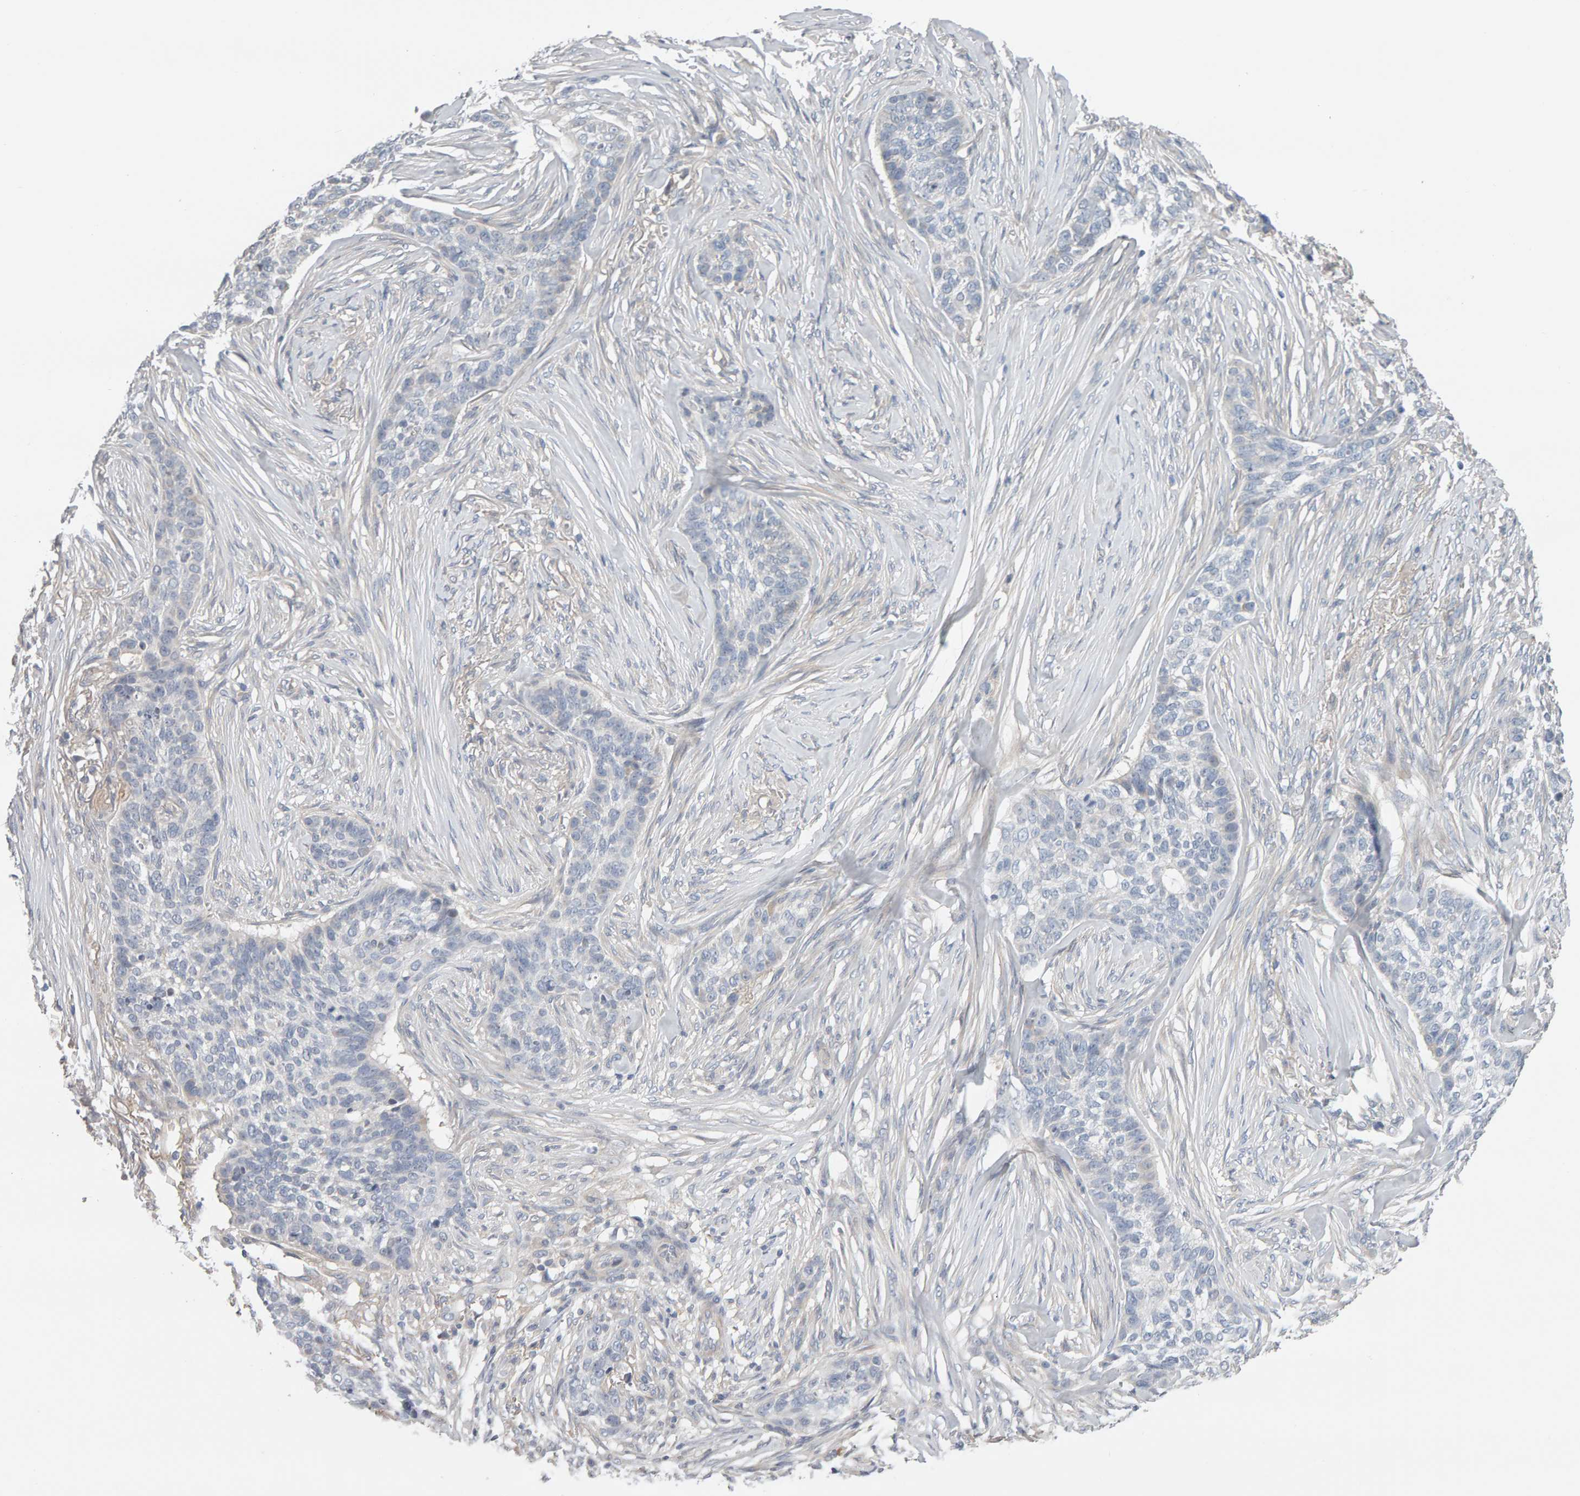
{"staining": {"intensity": "negative", "quantity": "none", "location": "none"}, "tissue": "skin cancer", "cell_type": "Tumor cells", "image_type": "cancer", "snomed": [{"axis": "morphology", "description": "Basal cell carcinoma"}, {"axis": "topography", "description": "Skin"}], "caption": "The image demonstrates no staining of tumor cells in basal cell carcinoma (skin). (DAB (3,3'-diaminobenzidine) immunohistochemistry with hematoxylin counter stain).", "gene": "GFUS", "patient": {"sex": "male", "age": 85}}